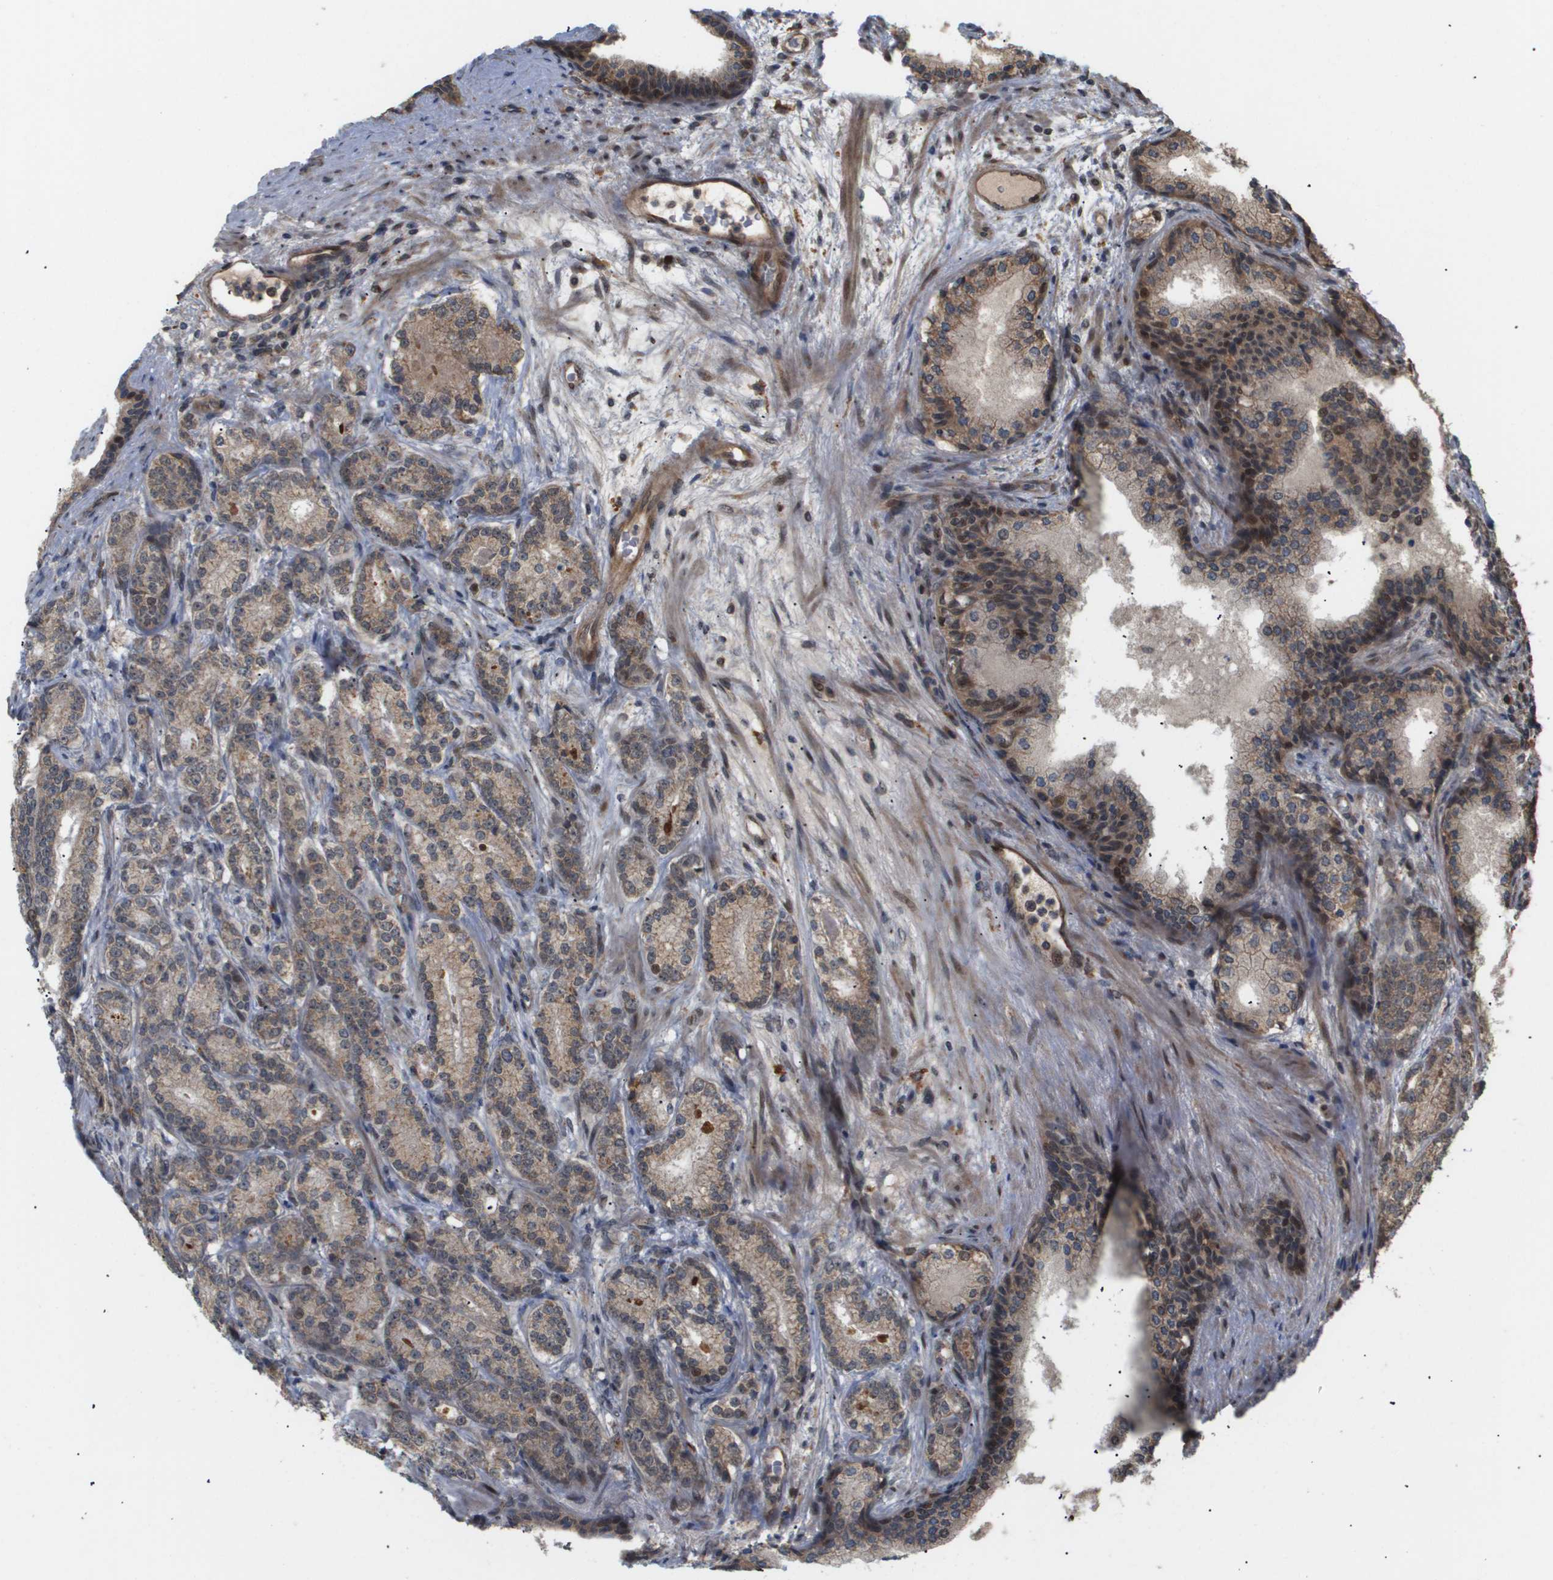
{"staining": {"intensity": "weak", "quantity": ">75%", "location": "cytoplasmic/membranous"}, "tissue": "prostate cancer", "cell_type": "Tumor cells", "image_type": "cancer", "snomed": [{"axis": "morphology", "description": "Adenocarcinoma, High grade"}, {"axis": "topography", "description": "Prostate"}], "caption": "A brown stain highlights weak cytoplasmic/membranous positivity of a protein in human prostate high-grade adenocarcinoma tumor cells.", "gene": "PDGFB", "patient": {"sex": "male", "age": 61}}